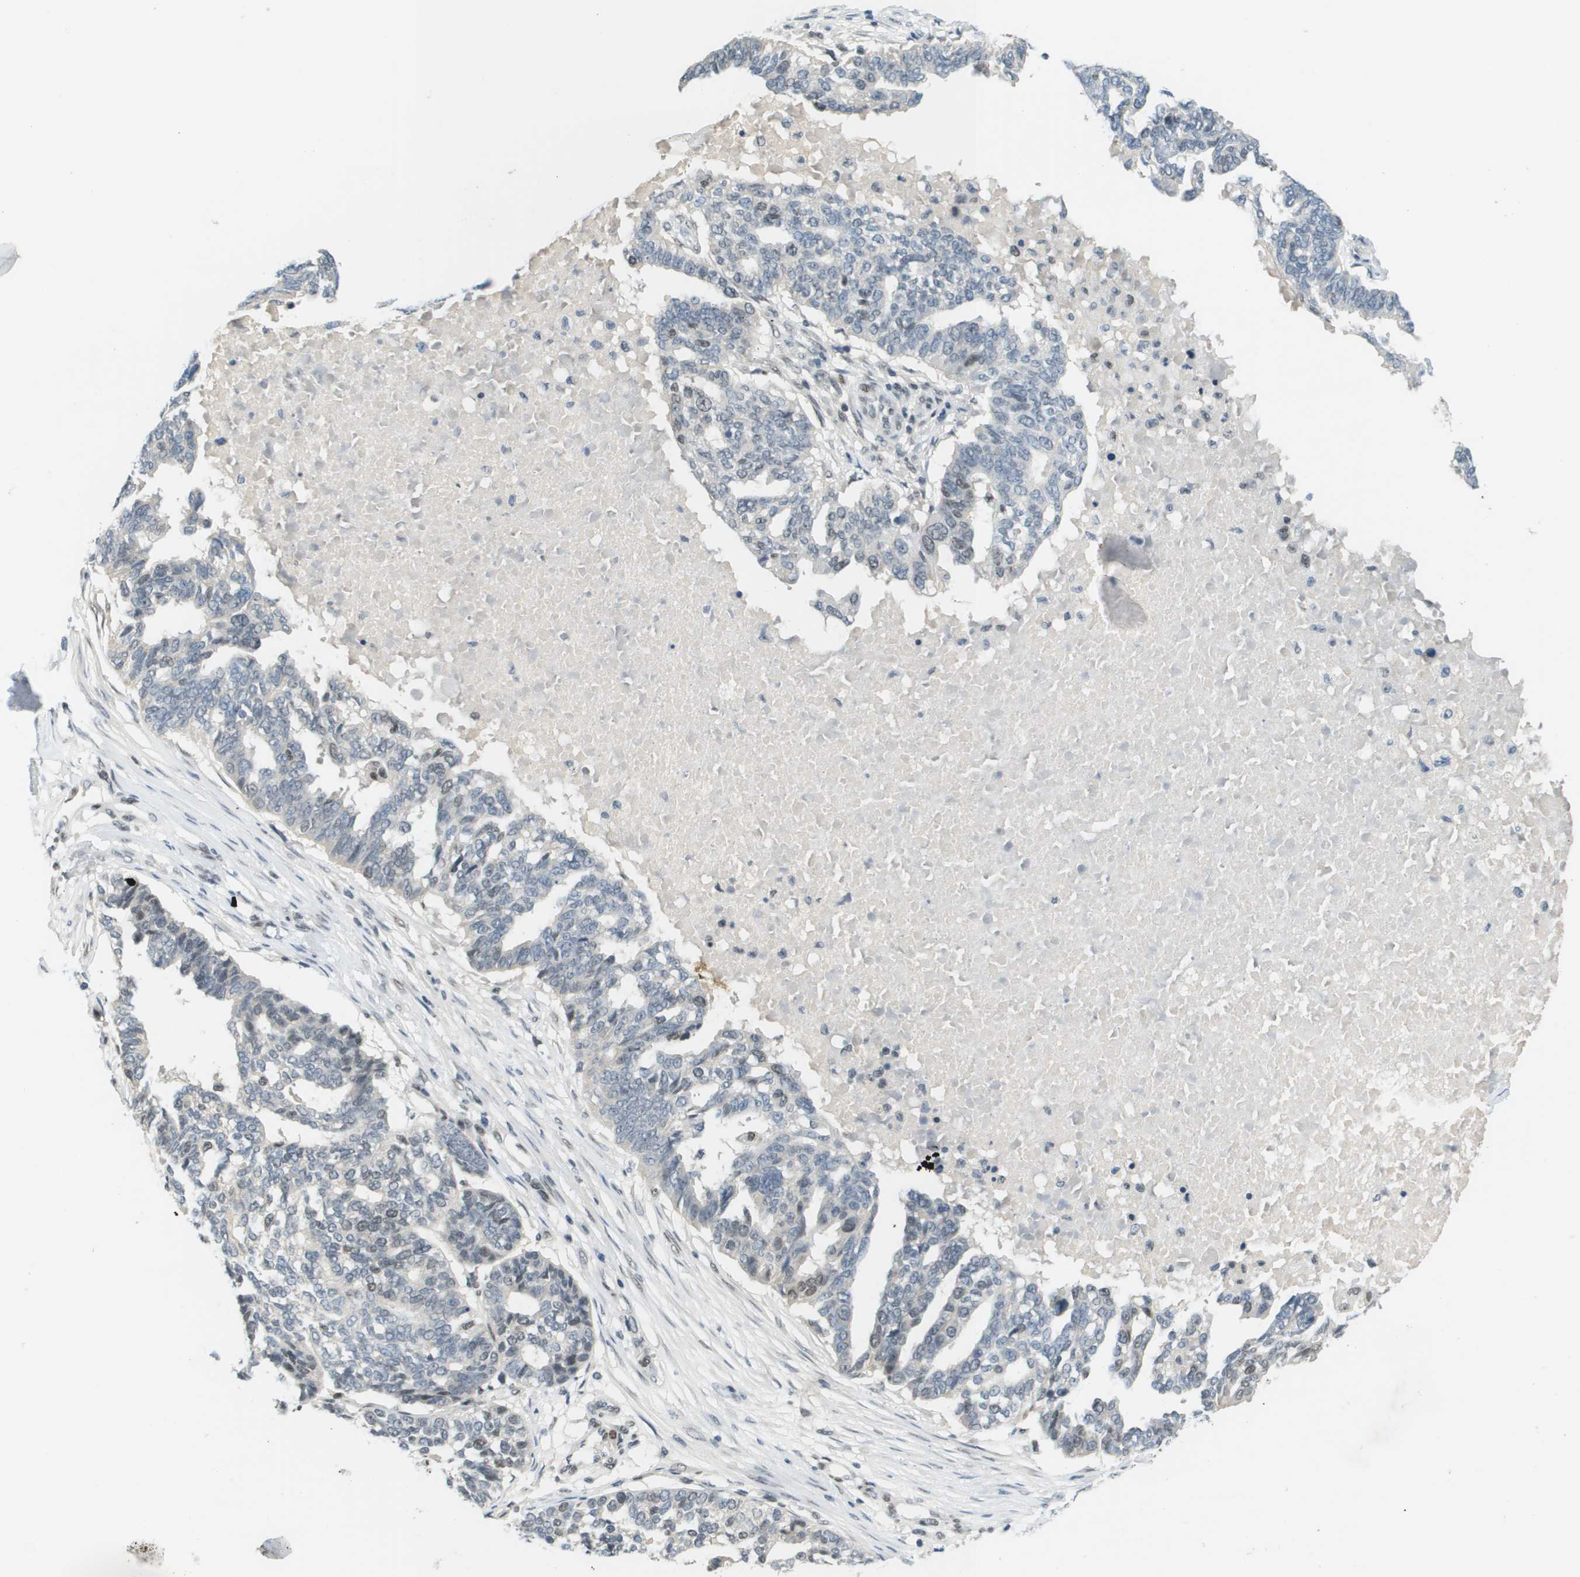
{"staining": {"intensity": "moderate", "quantity": "<25%", "location": "nuclear"}, "tissue": "ovarian cancer", "cell_type": "Tumor cells", "image_type": "cancer", "snomed": [{"axis": "morphology", "description": "Cystadenocarcinoma, serous, NOS"}, {"axis": "topography", "description": "Ovary"}], "caption": "Ovarian cancer tissue shows moderate nuclear positivity in approximately <25% of tumor cells, visualized by immunohistochemistry.", "gene": "CBX5", "patient": {"sex": "female", "age": 59}}